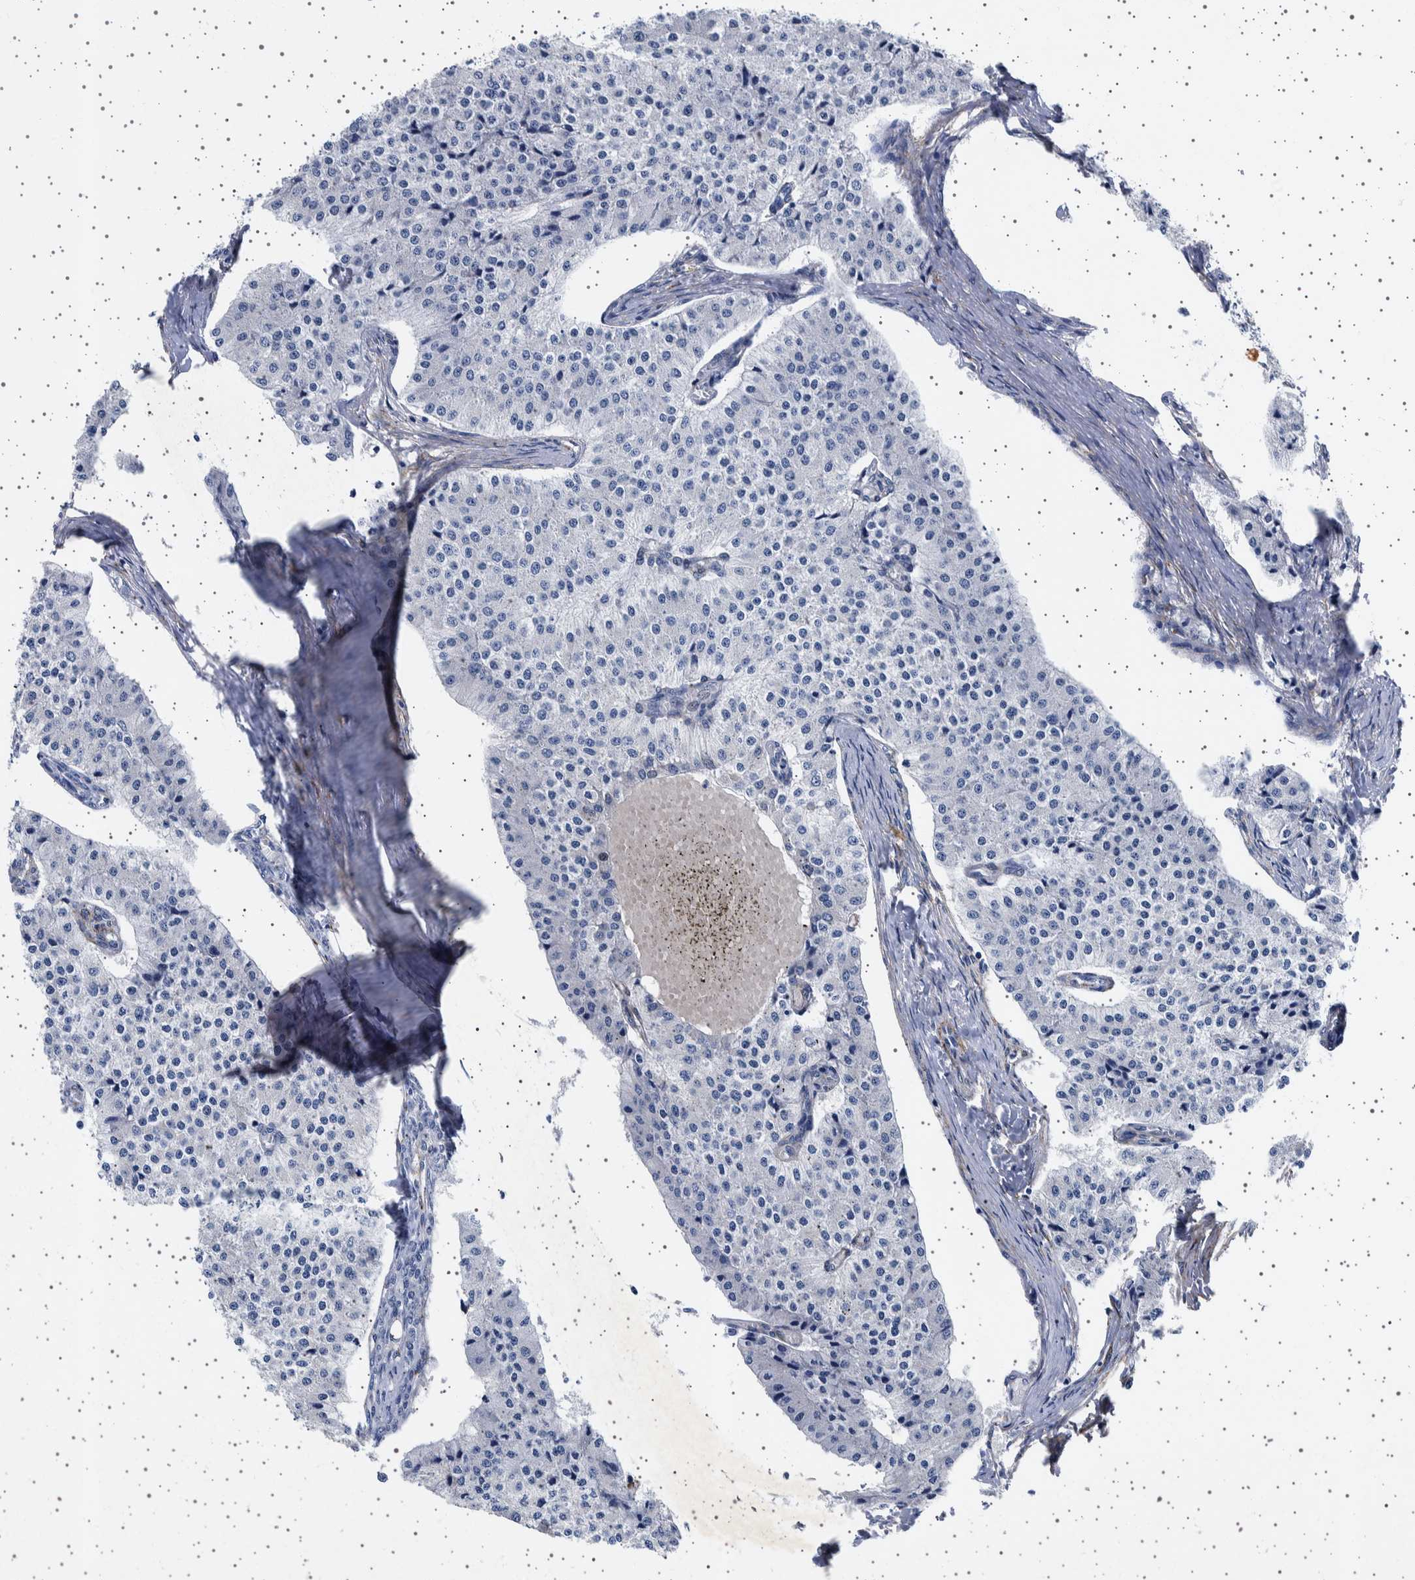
{"staining": {"intensity": "negative", "quantity": "none", "location": "none"}, "tissue": "carcinoid", "cell_type": "Tumor cells", "image_type": "cancer", "snomed": [{"axis": "morphology", "description": "Carcinoid, malignant, NOS"}, {"axis": "topography", "description": "Colon"}], "caption": "Micrograph shows no protein staining in tumor cells of carcinoid (malignant) tissue. (Stains: DAB (3,3'-diaminobenzidine) immunohistochemistry with hematoxylin counter stain, Microscopy: brightfield microscopy at high magnification).", "gene": "SEPTIN4", "patient": {"sex": "female", "age": 52}}